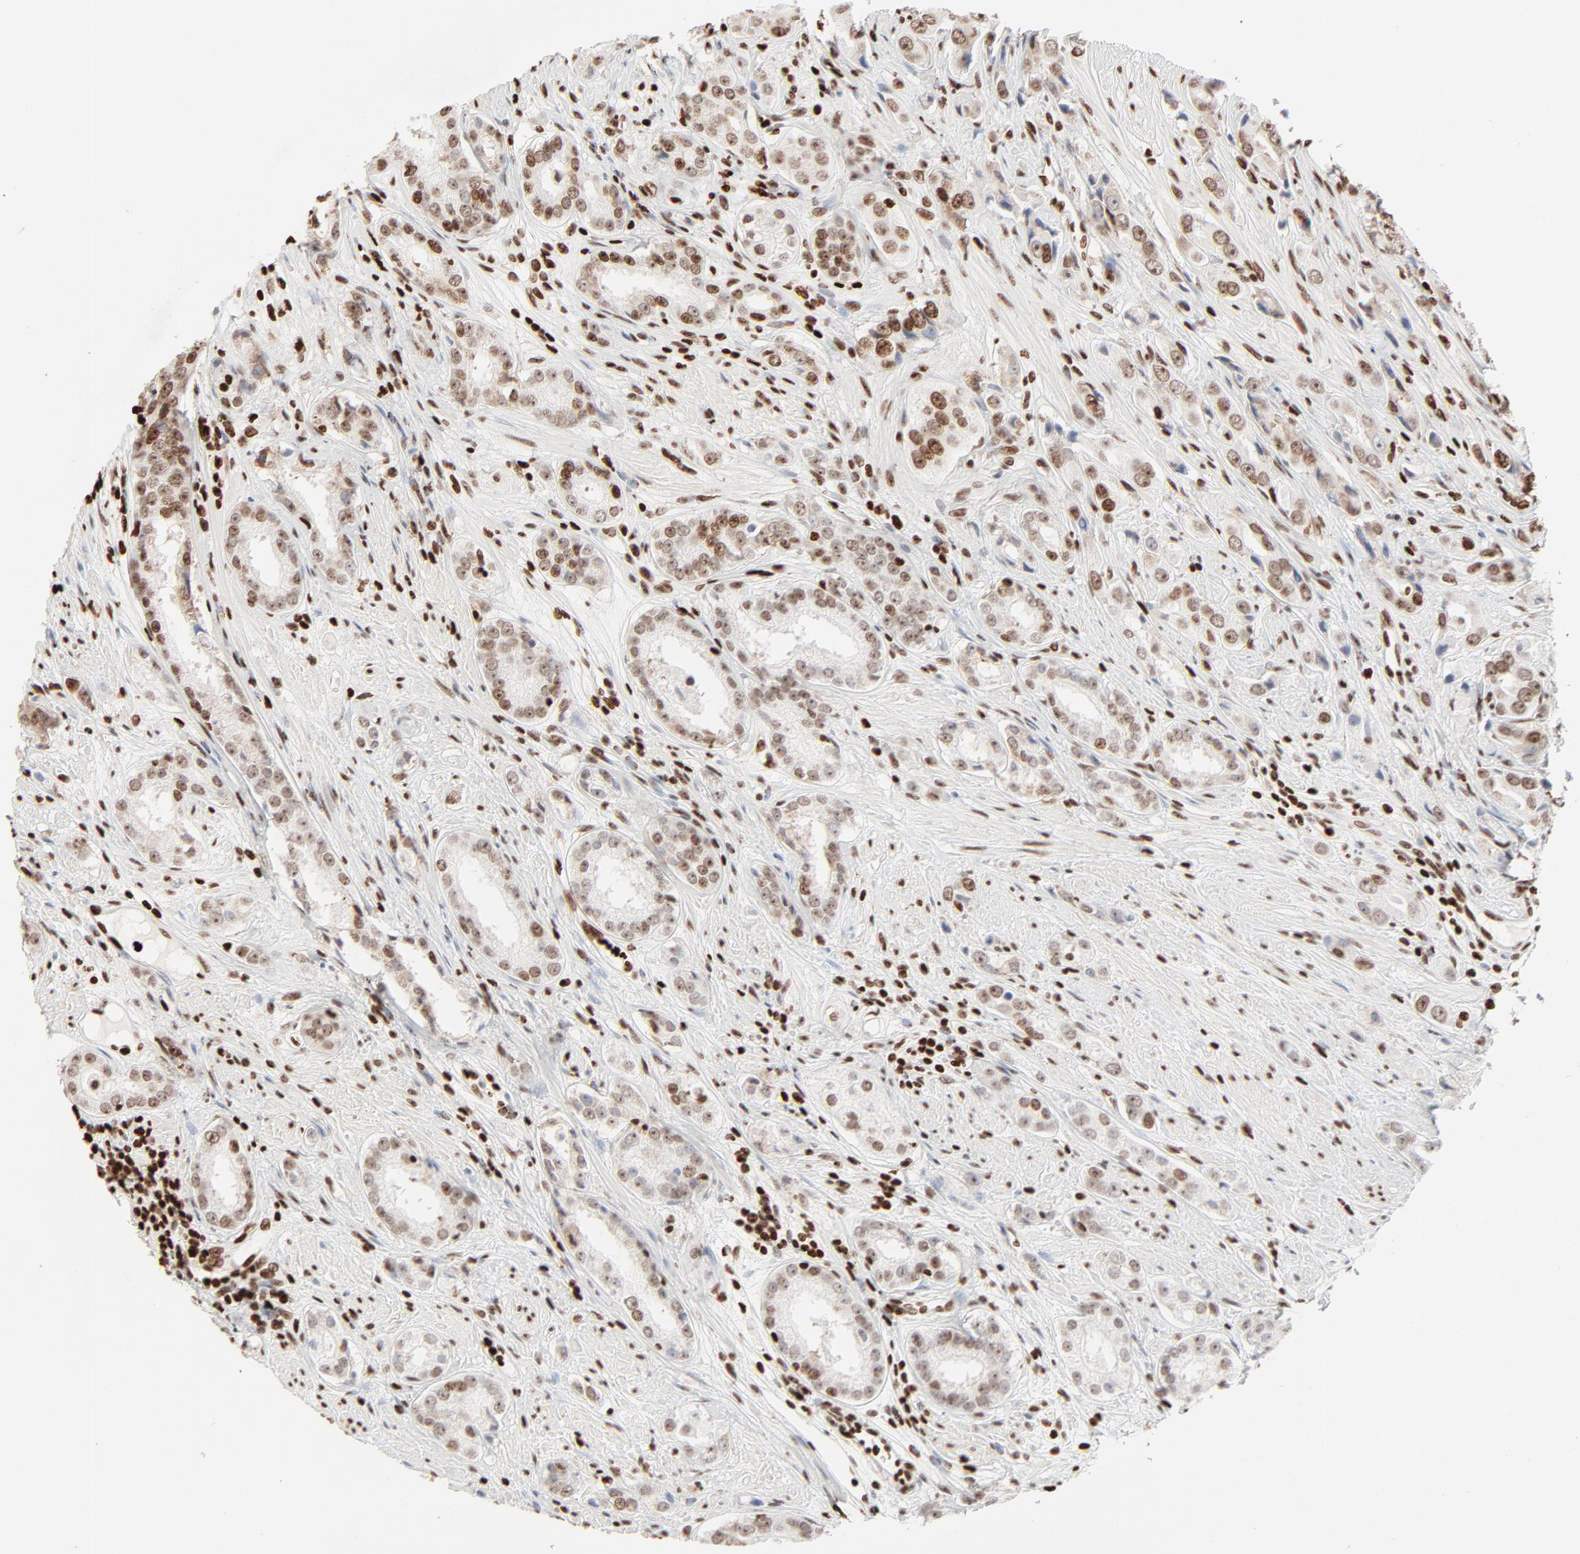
{"staining": {"intensity": "moderate", "quantity": ">75%", "location": "nuclear"}, "tissue": "prostate cancer", "cell_type": "Tumor cells", "image_type": "cancer", "snomed": [{"axis": "morphology", "description": "Adenocarcinoma, Medium grade"}, {"axis": "topography", "description": "Prostate"}], "caption": "Protein staining by IHC demonstrates moderate nuclear staining in approximately >75% of tumor cells in prostate cancer (adenocarcinoma (medium-grade)). The protein is shown in brown color, while the nuclei are stained blue.", "gene": "HMGB2", "patient": {"sex": "male", "age": 53}}